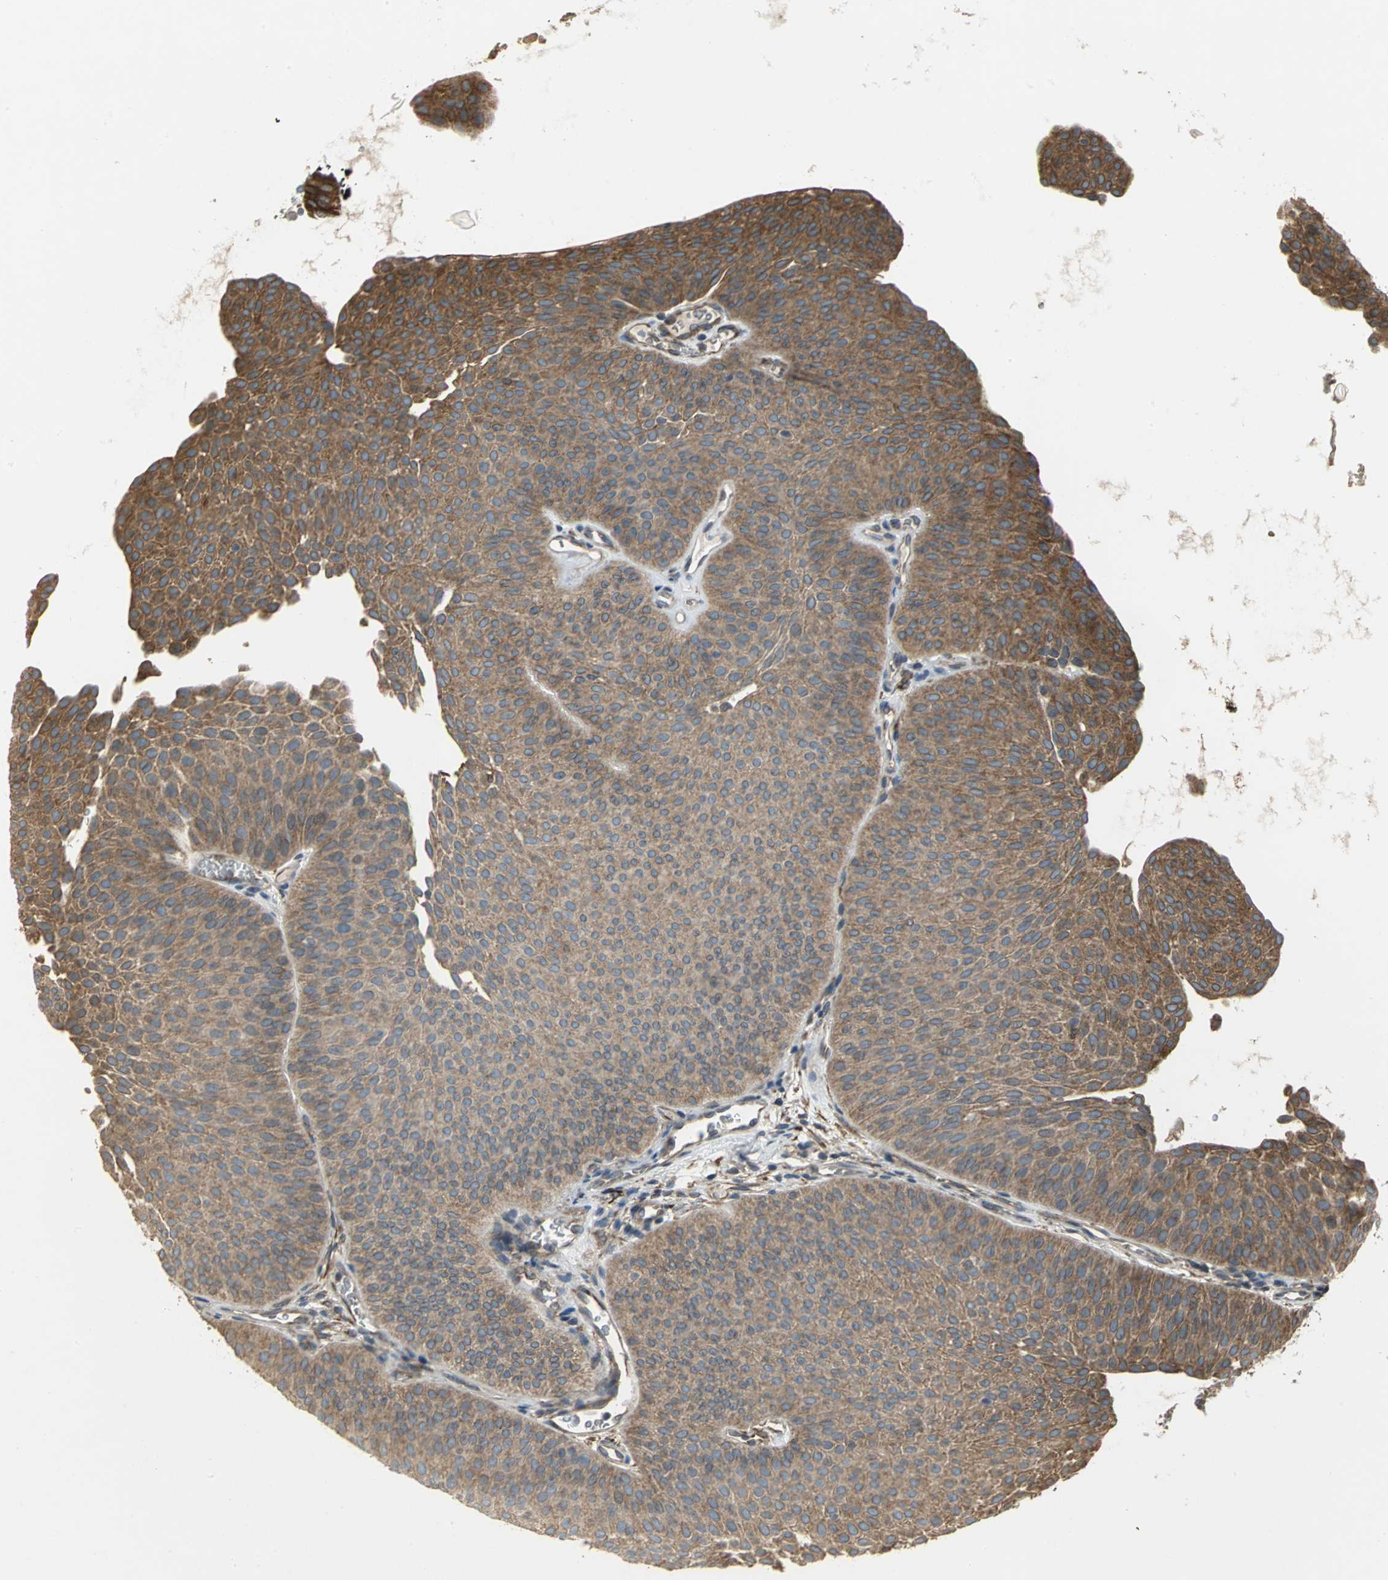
{"staining": {"intensity": "strong", "quantity": ">75%", "location": "cytoplasmic/membranous"}, "tissue": "urothelial cancer", "cell_type": "Tumor cells", "image_type": "cancer", "snomed": [{"axis": "morphology", "description": "Urothelial carcinoma, Low grade"}, {"axis": "topography", "description": "Urinary bladder"}], "caption": "Urothelial cancer tissue reveals strong cytoplasmic/membranous positivity in approximately >75% of tumor cells, visualized by immunohistochemistry.", "gene": "SYVN1", "patient": {"sex": "female", "age": 60}}